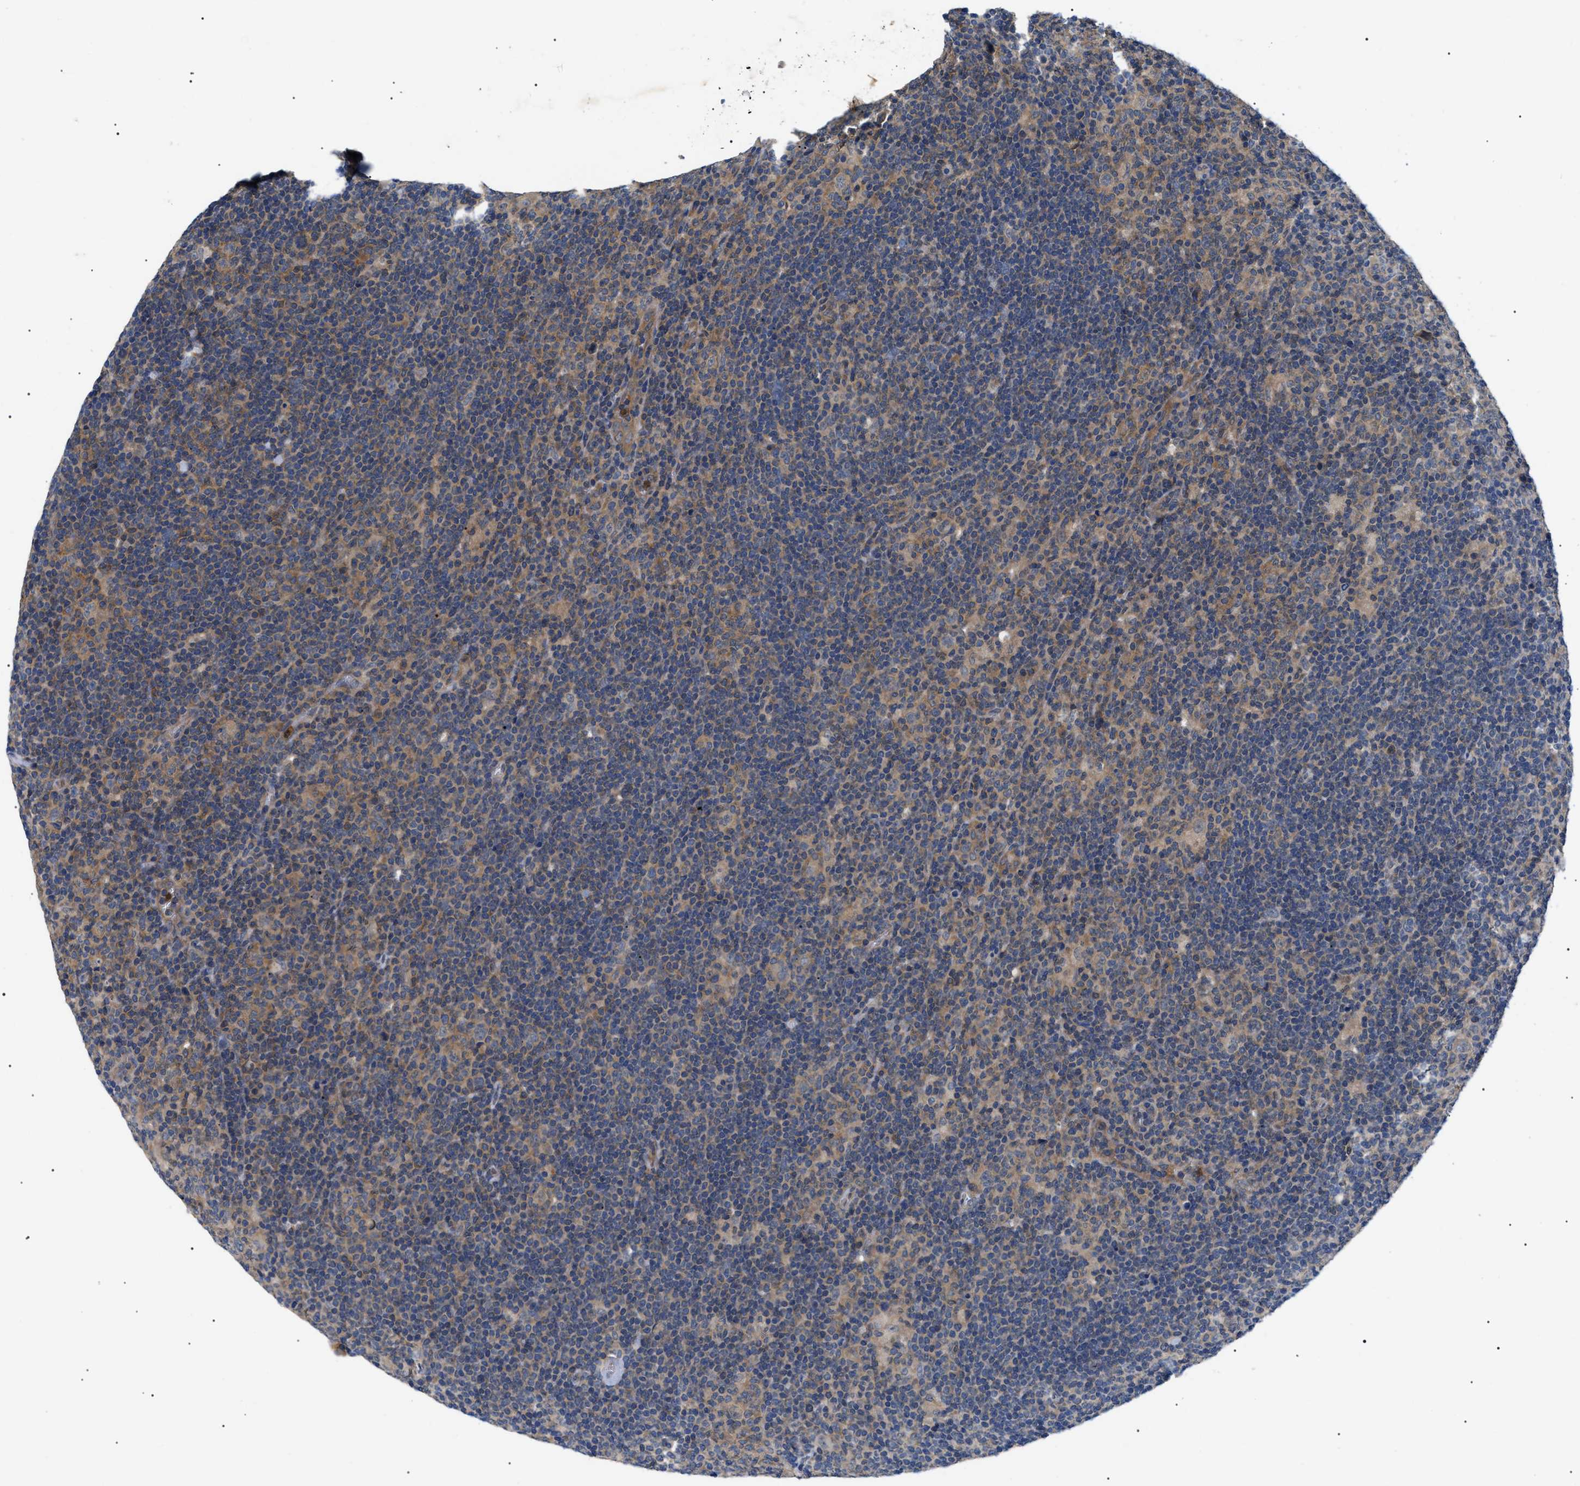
{"staining": {"intensity": "weak", "quantity": ">75%", "location": "cytoplasmic/membranous"}, "tissue": "lymphoma", "cell_type": "Tumor cells", "image_type": "cancer", "snomed": [{"axis": "morphology", "description": "Hodgkin's disease, NOS"}, {"axis": "topography", "description": "Lymph node"}], "caption": "Immunohistochemical staining of human Hodgkin's disease reveals weak cytoplasmic/membranous protein staining in approximately >75% of tumor cells.", "gene": "RIPK1", "patient": {"sex": "female", "age": 57}}